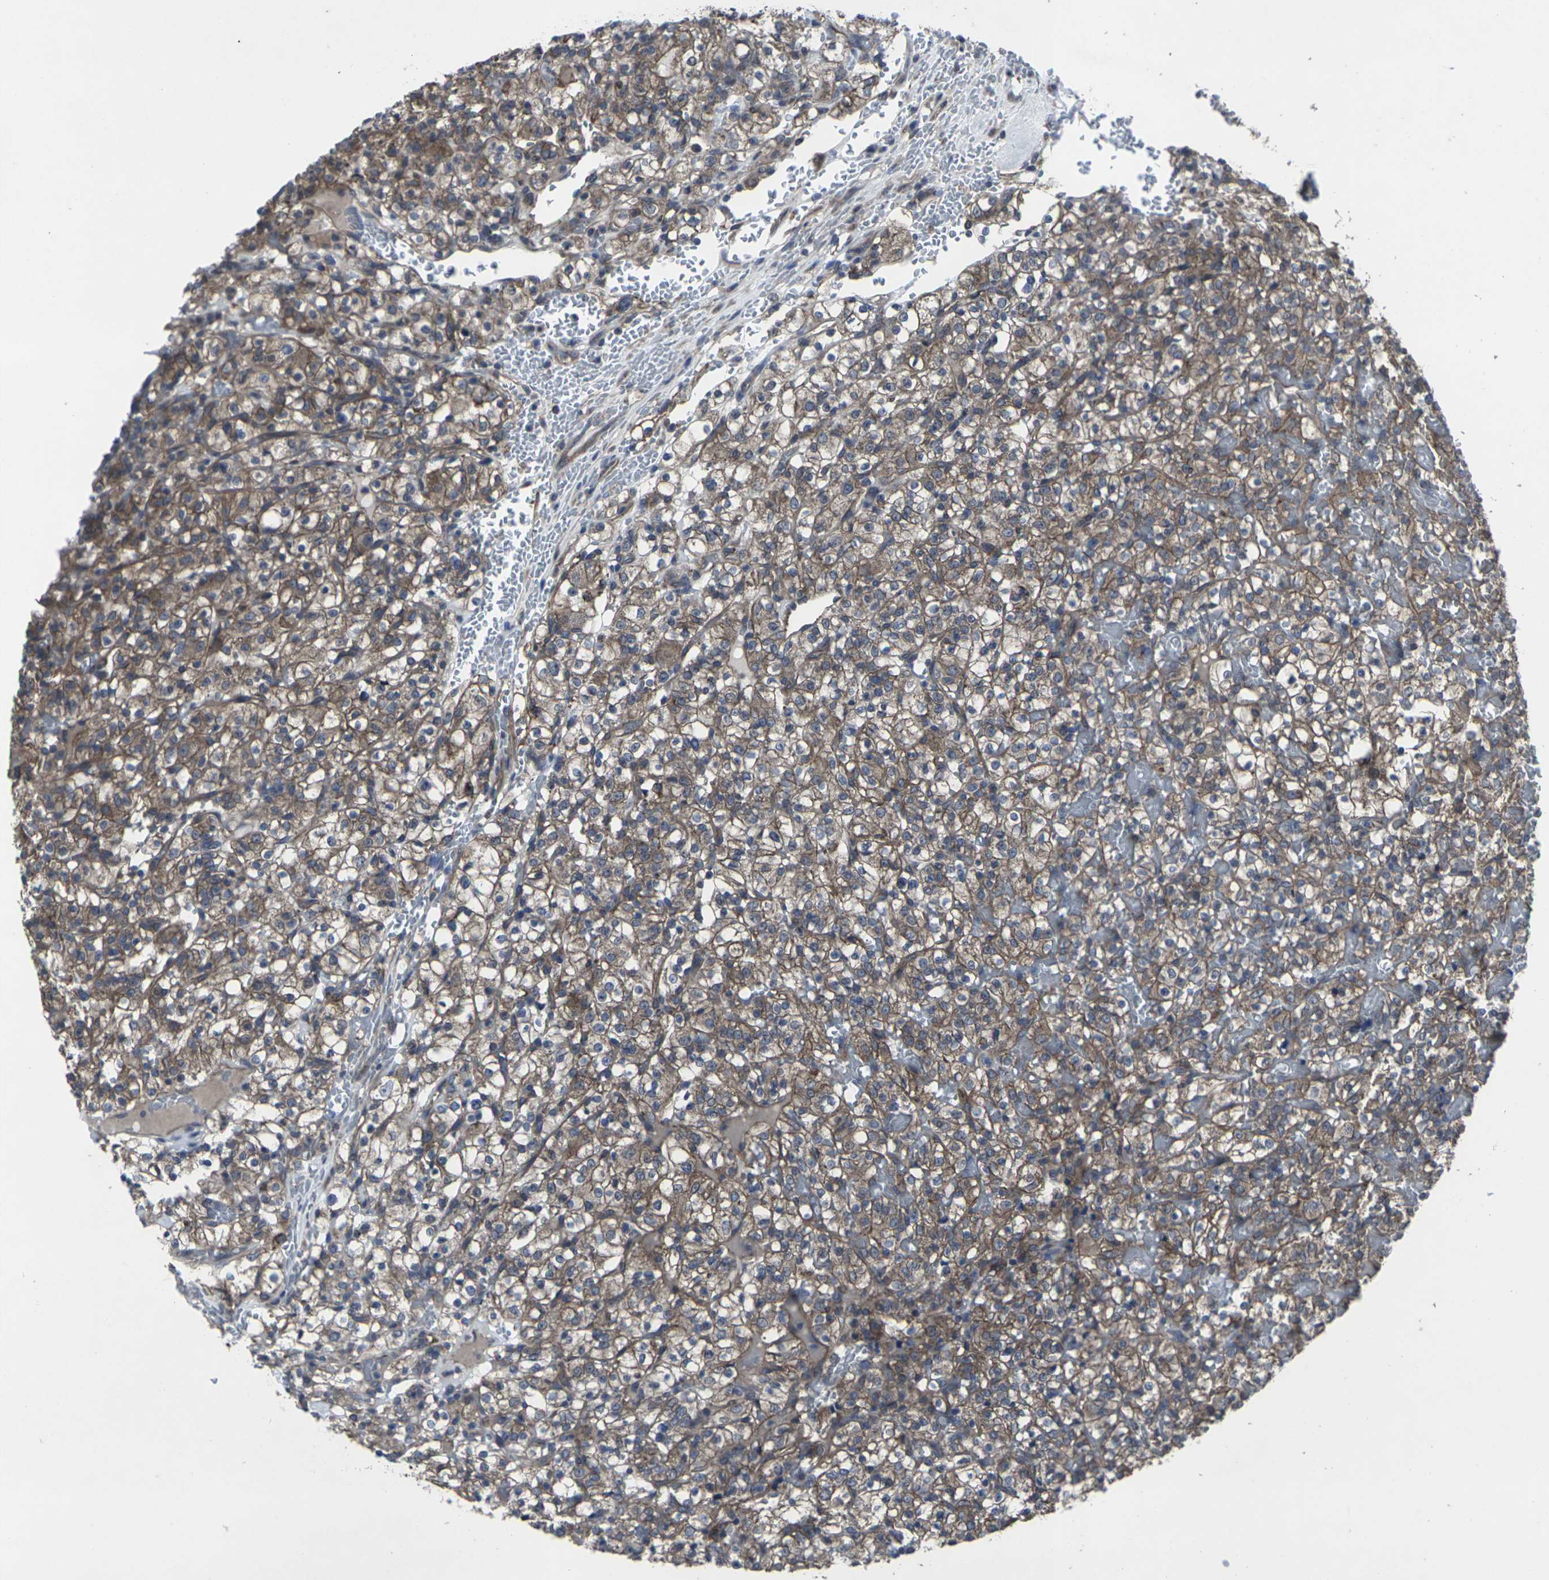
{"staining": {"intensity": "moderate", "quantity": ">75%", "location": "cytoplasmic/membranous"}, "tissue": "renal cancer", "cell_type": "Tumor cells", "image_type": "cancer", "snomed": [{"axis": "morphology", "description": "Normal tissue, NOS"}, {"axis": "morphology", "description": "Adenocarcinoma, NOS"}, {"axis": "topography", "description": "Kidney"}], "caption": "Protein expression analysis of renal cancer shows moderate cytoplasmic/membranous expression in about >75% of tumor cells.", "gene": "MAPKAPK2", "patient": {"sex": "female", "age": 72}}